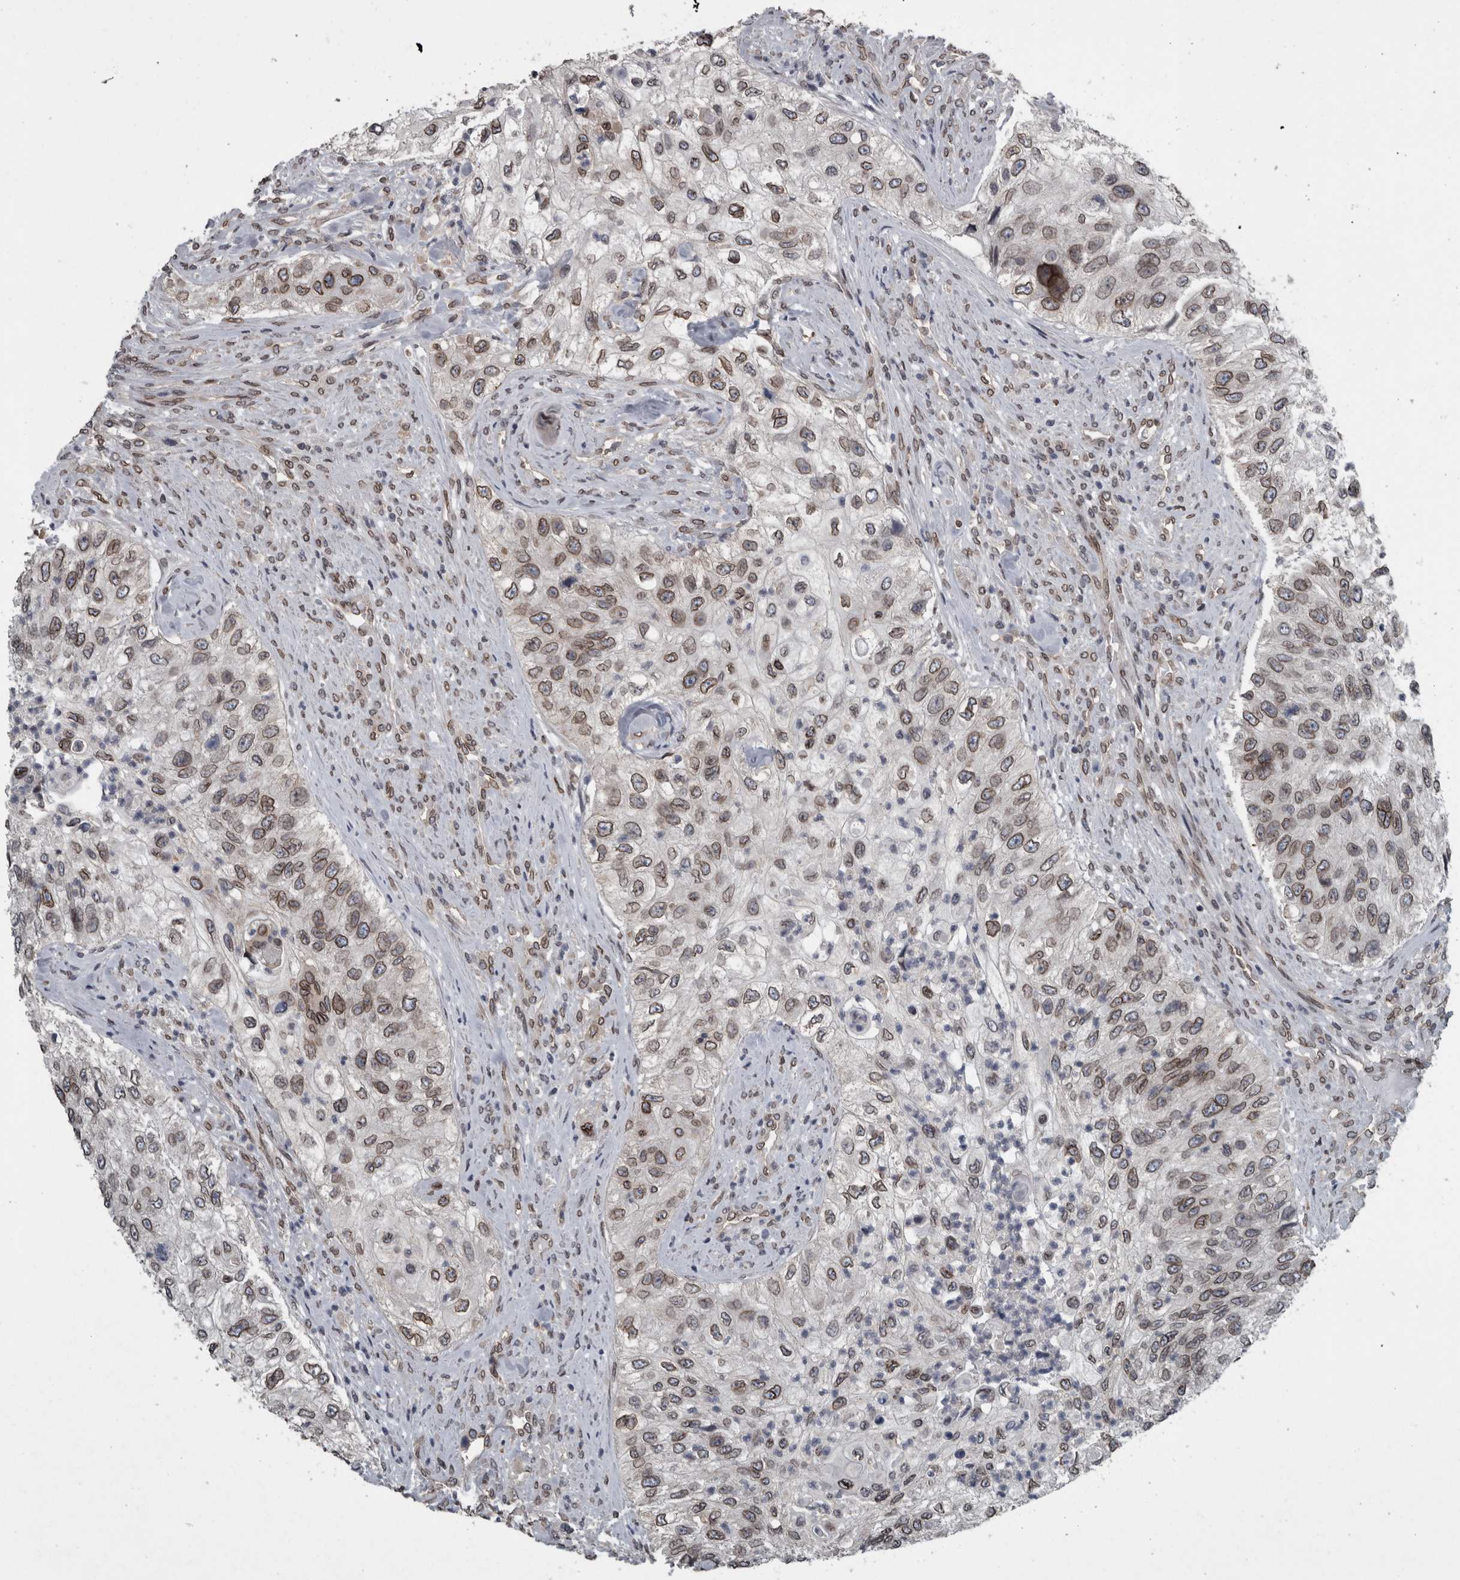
{"staining": {"intensity": "moderate", "quantity": ">75%", "location": "cytoplasmic/membranous,nuclear"}, "tissue": "urothelial cancer", "cell_type": "Tumor cells", "image_type": "cancer", "snomed": [{"axis": "morphology", "description": "Urothelial carcinoma, High grade"}, {"axis": "topography", "description": "Urinary bladder"}], "caption": "About >75% of tumor cells in urothelial cancer exhibit moderate cytoplasmic/membranous and nuclear protein positivity as visualized by brown immunohistochemical staining.", "gene": "RANBP2", "patient": {"sex": "female", "age": 60}}